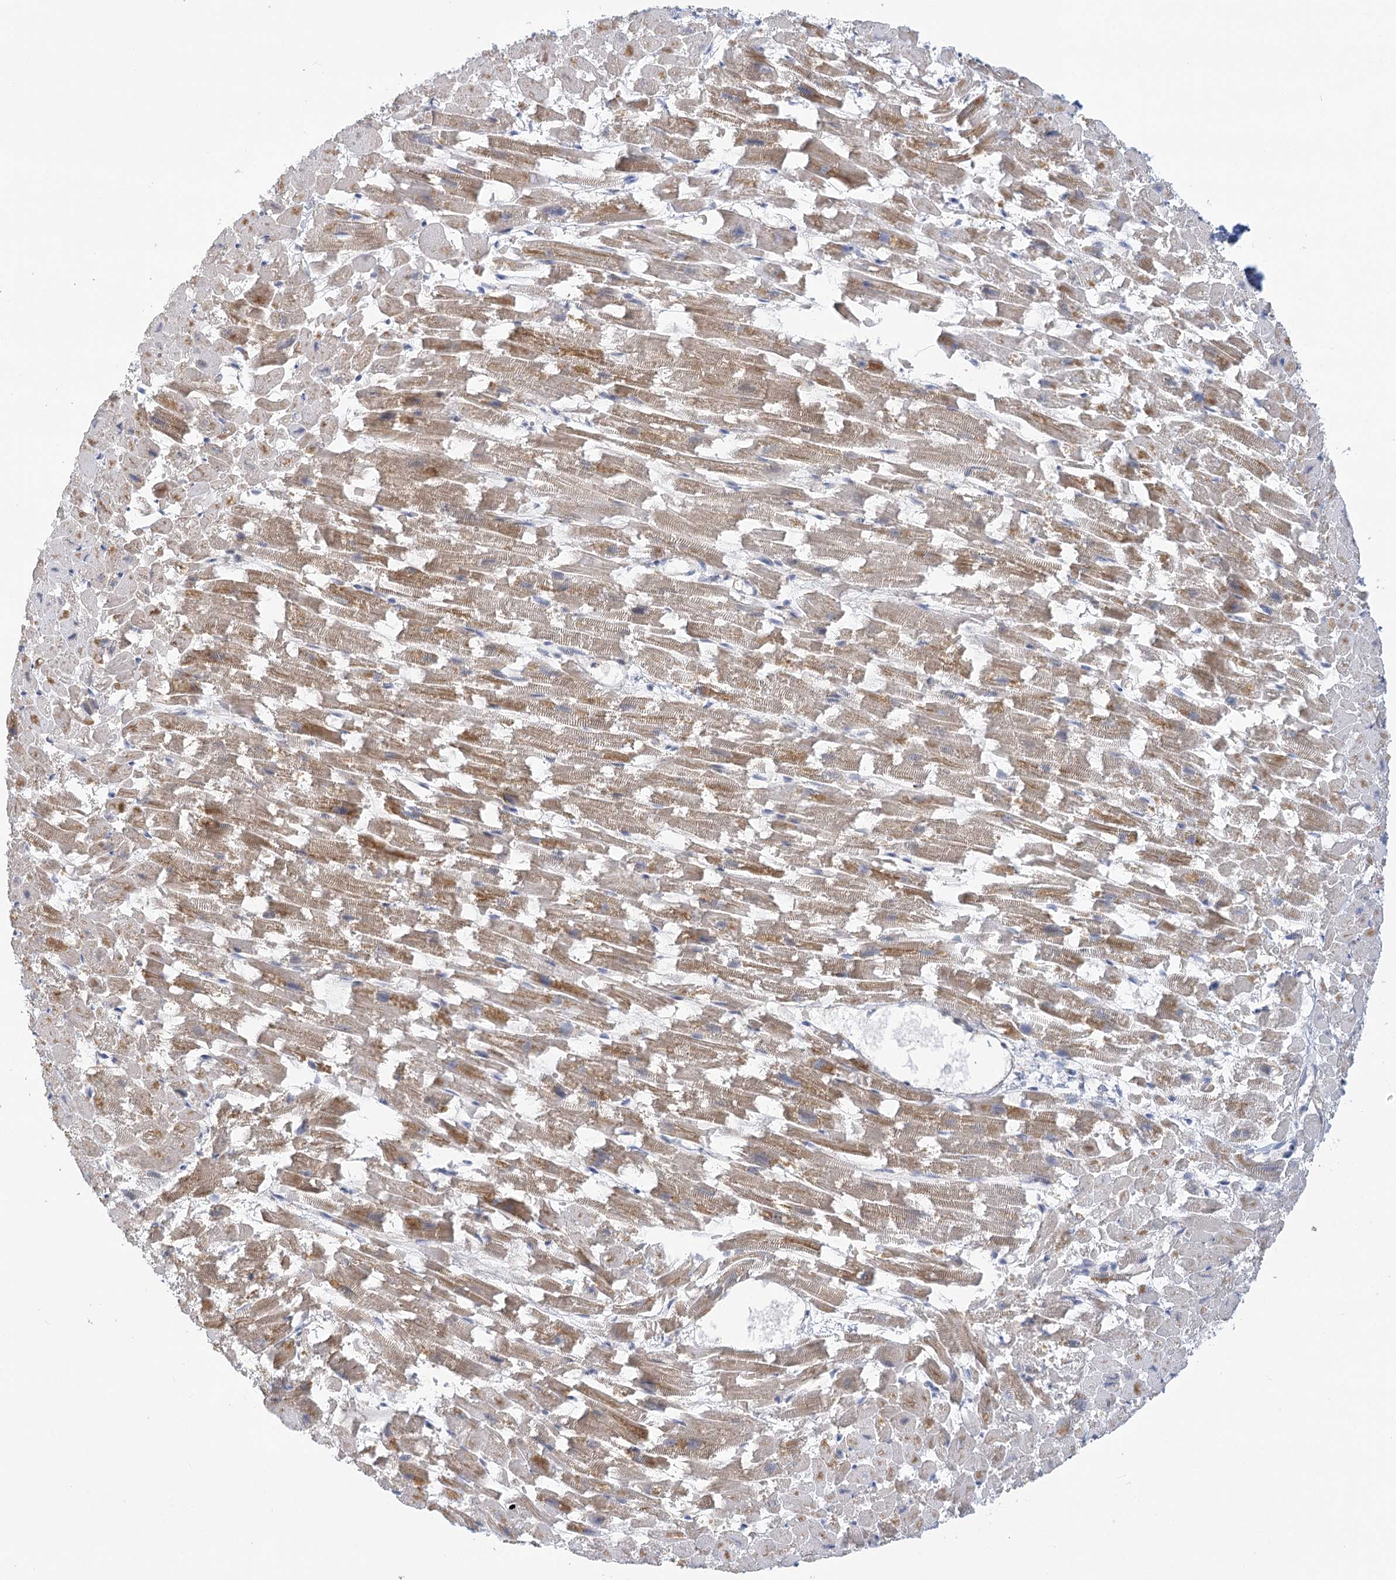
{"staining": {"intensity": "moderate", "quantity": ">75%", "location": "cytoplasmic/membranous"}, "tissue": "heart muscle", "cell_type": "Cardiomyocytes", "image_type": "normal", "snomed": [{"axis": "morphology", "description": "Normal tissue, NOS"}, {"axis": "topography", "description": "Heart"}], "caption": "Protein staining by immunohistochemistry demonstrates moderate cytoplasmic/membranous staining in about >75% of cardiomyocytes in normal heart muscle. (DAB = brown stain, brightfield microscopy at high magnification).", "gene": "DHTKD1", "patient": {"sex": "female", "age": 64}}